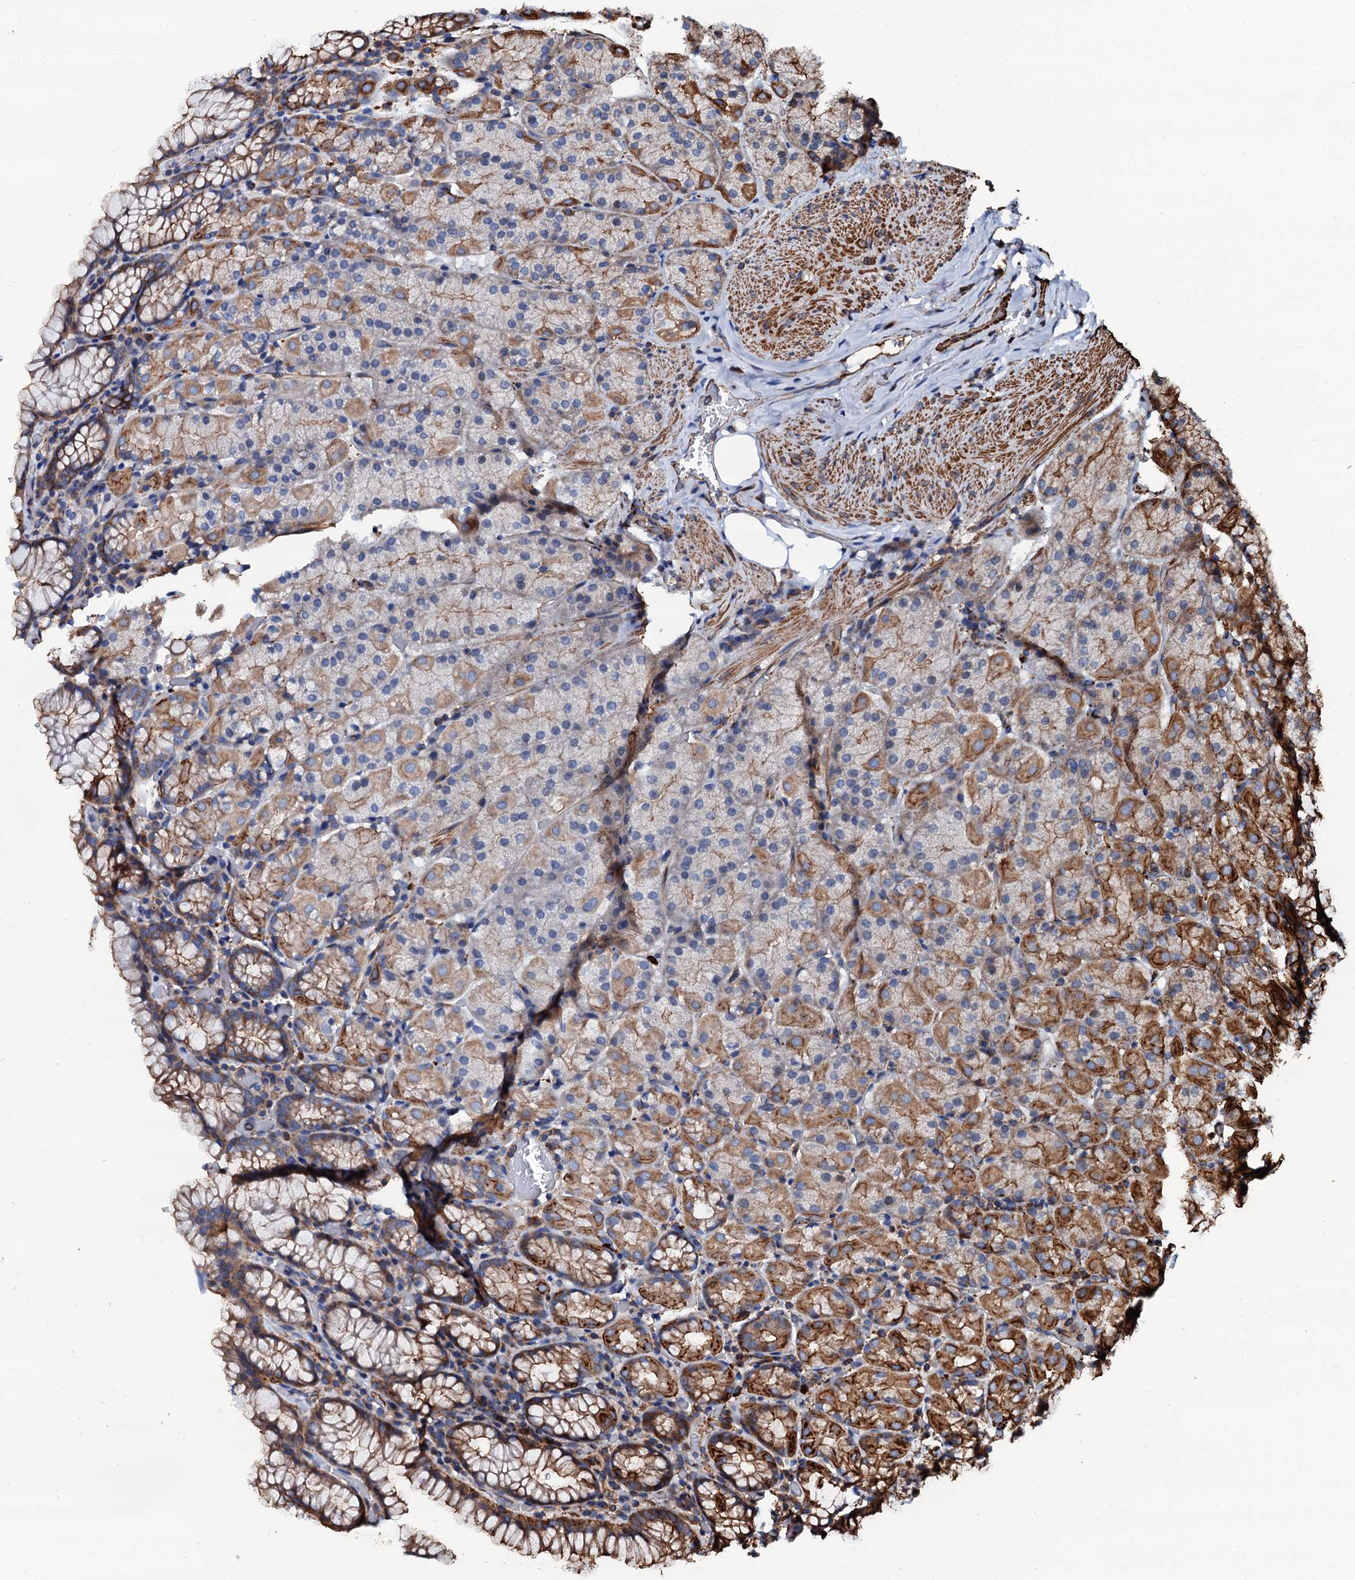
{"staining": {"intensity": "moderate", "quantity": "25%-75%", "location": "cytoplasmic/membranous"}, "tissue": "stomach", "cell_type": "Glandular cells", "image_type": "normal", "snomed": [{"axis": "morphology", "description": "Normal tissue, NOS"}, {"axis": "topography", "description": "Stomach, upper"}, {"axis": "topography", "description": "Stomach, lower"}], "caption": "Stomach stained with DAB (3,3'-diaminobenzidine) immunohistochemistry (IHC) exhibits medium levels of moderate cytoplasmic/membranous positivity in about 25%-75% of glandular cells.", "gene": "INTS10", "patient": {"sex": "male", "age": 80}}